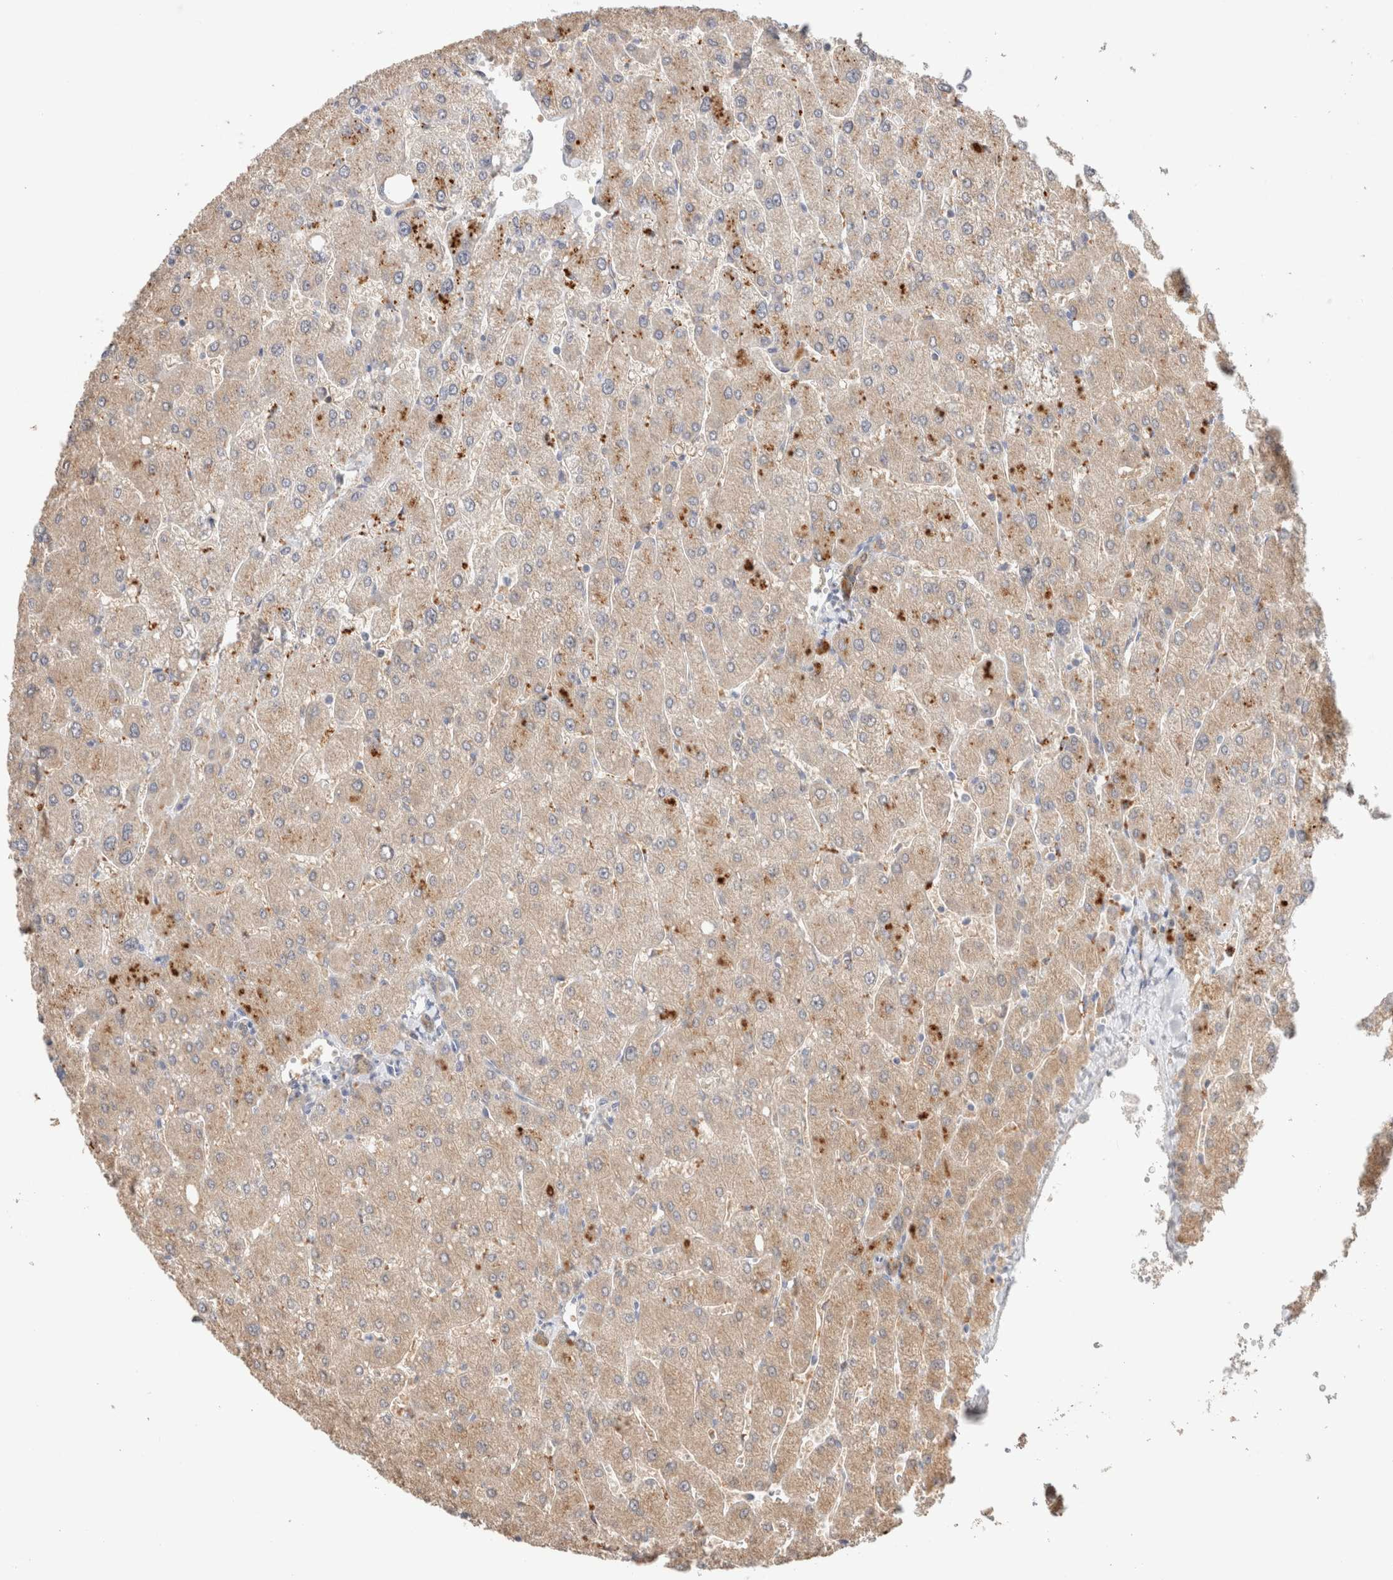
{"staining": {"intensity": "weak", "quantity": ">75%", "location": "cytoplasmic/membranous"}, "tissue": "liver", "cell_type": "Cholangiocytes", "image_type": "normal", "snomed": [{"axis": "morphology", "description": "Normal tissue, NOS"}, {"axis": "topography", "description": "Liver"}], "caption": "Cholangiocytes exhibit low levels of weak cytoplasmic/membranous staining in about >75% of cells in unremarkable human liver. The staining was performed using DAB, with brown indicating positive protein expression. Nuclei are stained blue with hematoxylin.", "gene": "CA13", "patient": {"sex": "male", "age": 55}}